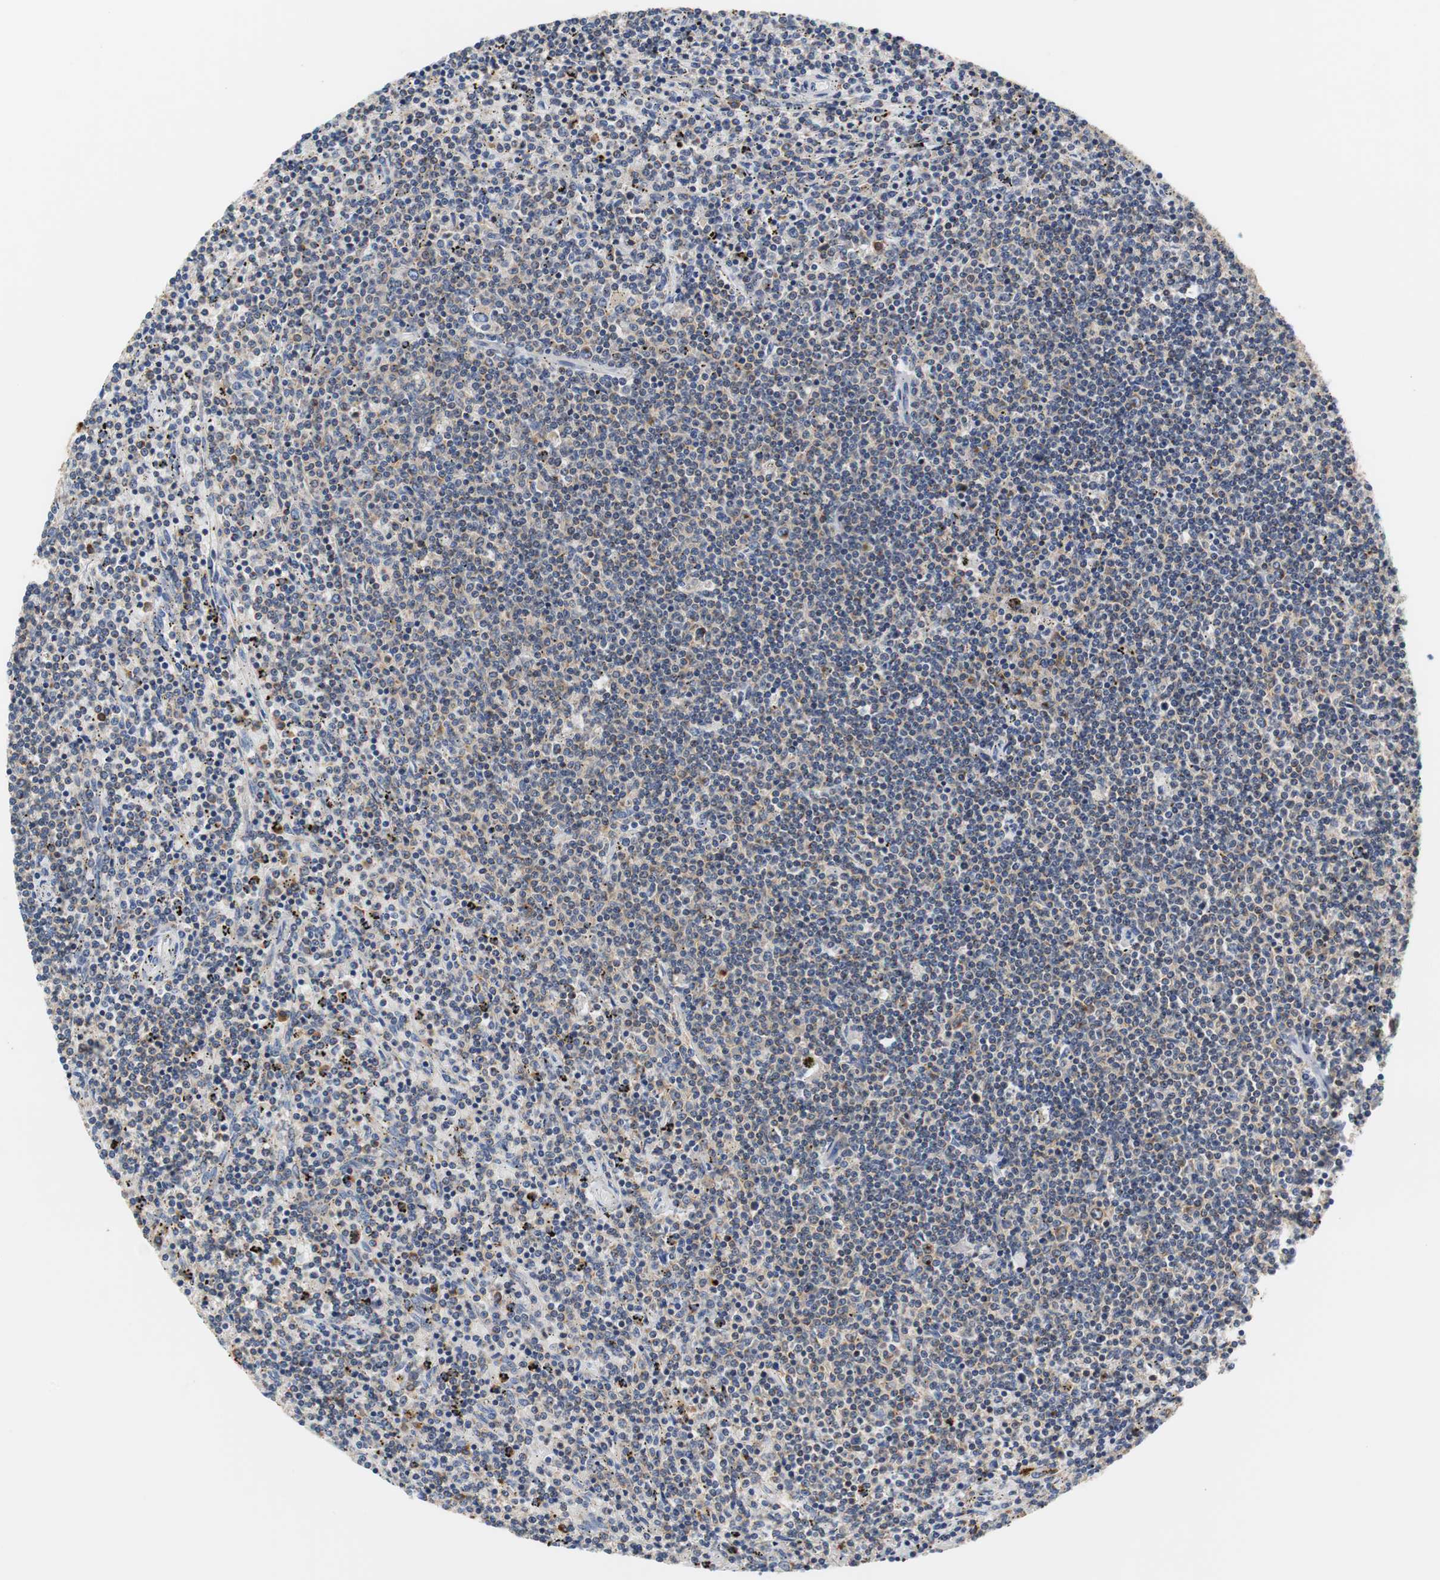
{"staining": {"intensity": "weak", "quantity": "25%-75%", "location": "cytoplasmic/membranous"}, "tissue": "lymphoma", "cell_type": "Tumor cells", "image_type": "cancer", "snomed": [{"axis": "morphology", "description": "Malignant lymphoma, non-Hodgkin's type, Low grade"}, {"axis": "topography", "description": "Spleen"}], "caption": "High-magnification brightfield microscopy of malignant lymphoma, non-Hodgkin's type (low-grade) stained with DAB (3,3'-diaminobenzidine) (brown) and counterstained with hematoxylin (blue). tumor cells exhibit weak cytoplasmic/membranous staining is present in approximately25%-75% of cells.", "gene": "VAMP8", "patient": {"sex": "female", "age": 50}}